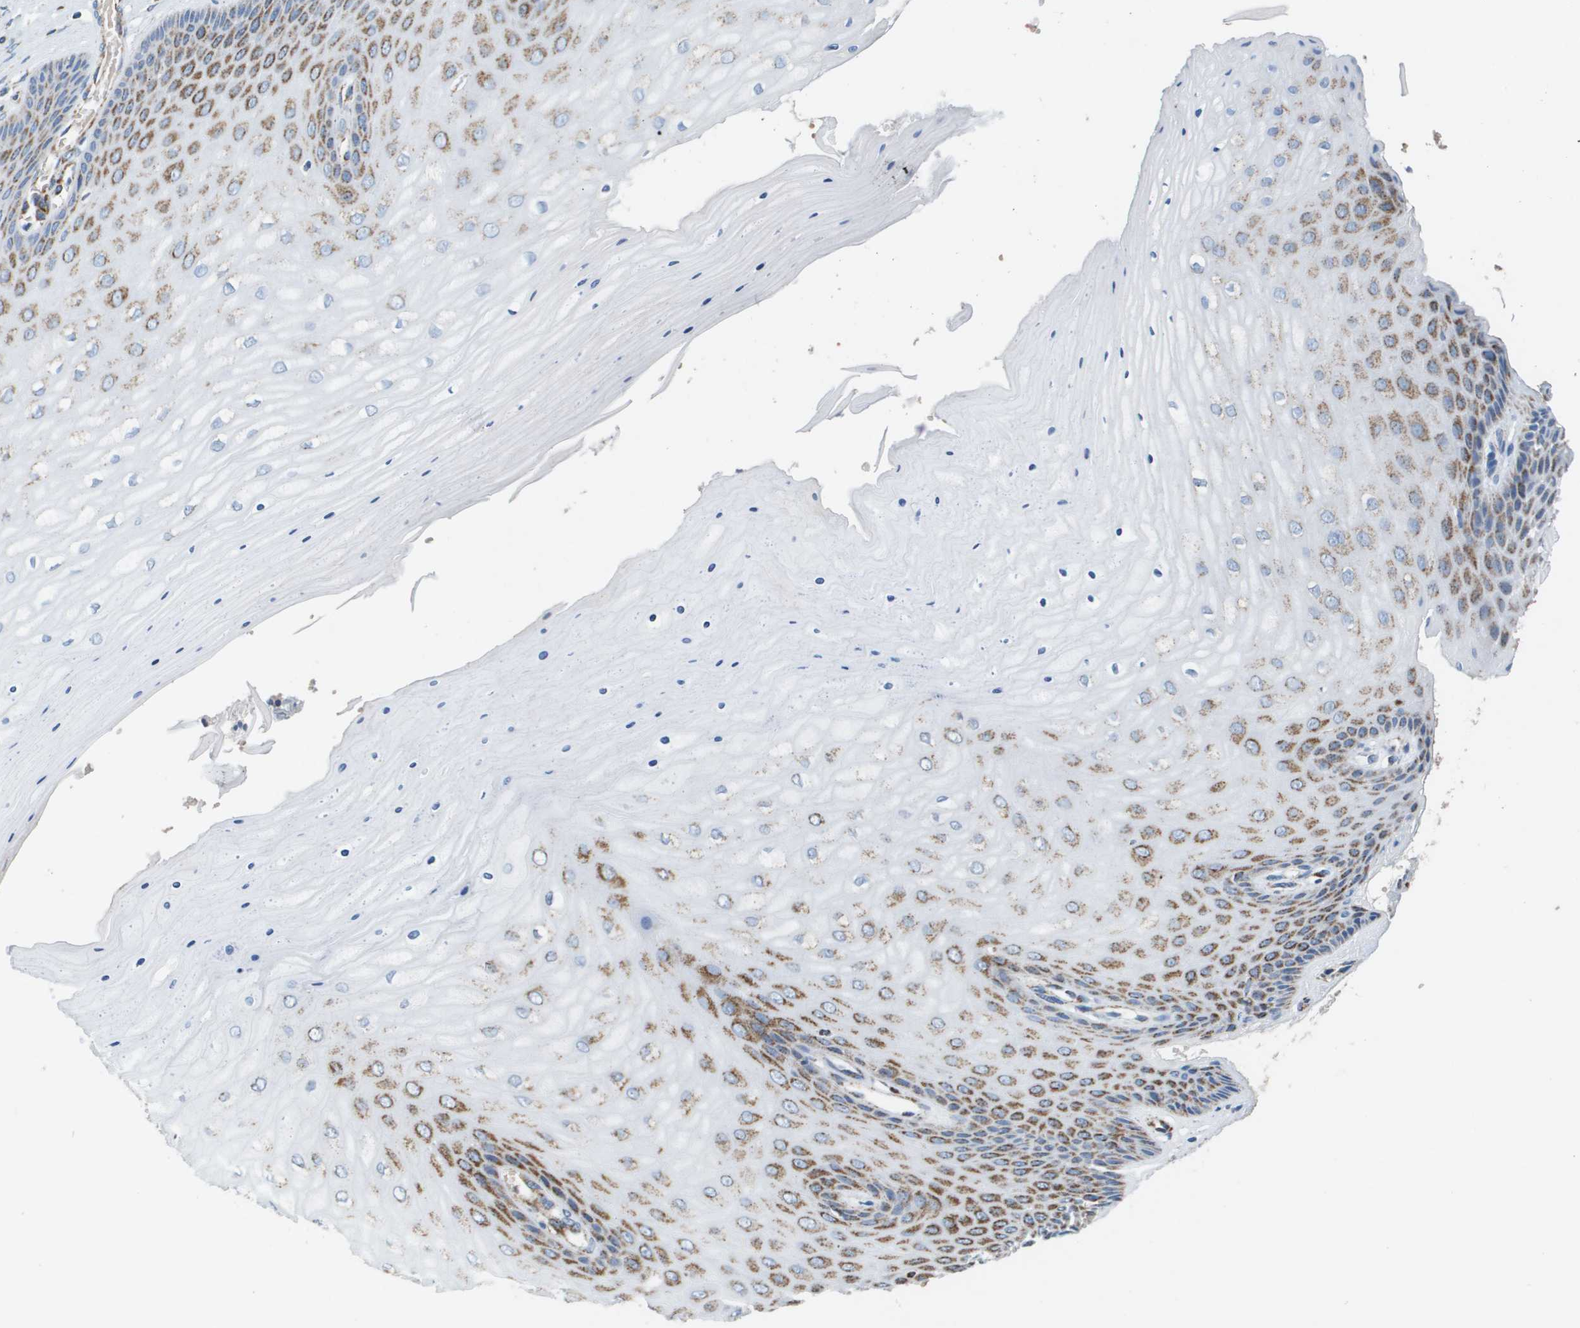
{"staining": {"intensity": "negative", "quantity": "none", "location": "none"}, "tissue": "cervix", "cell_type": "Glandular cells", "image_type": "normal", "snomed": [{"axis": "morphology", "description": "Normal tissue, NOS"}, {"axis": "topography", "description": "Cervix"}], "caption": "Glandular cells show no significant expression in unremarkable cervix. (Brightfield microscopy of DAB (3,3'-diaminobenzidine) immunohistochemistry at high magnification).", "gene": "ATP5F1B", "patient": {"sex": "female", "age": 55}}